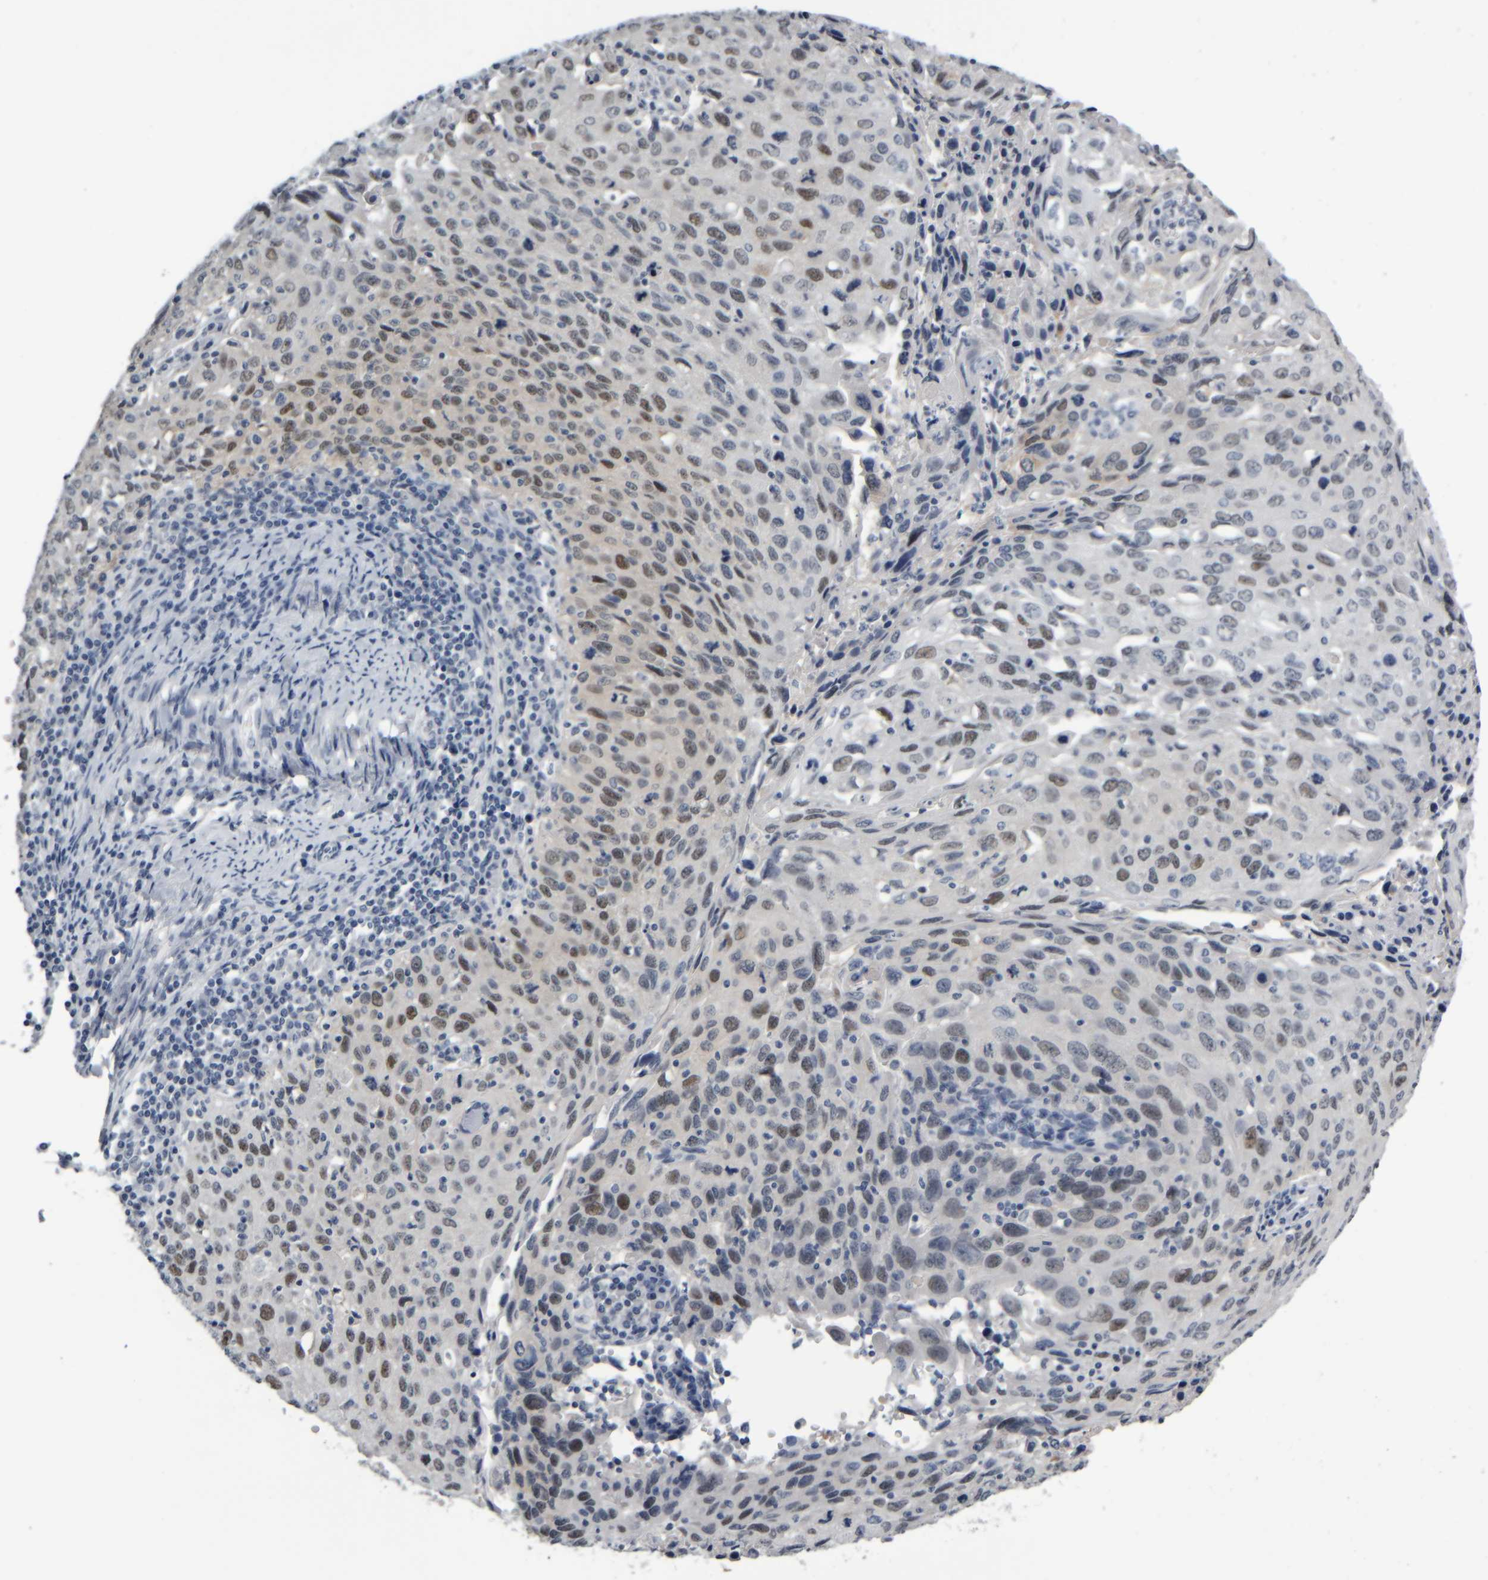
{"staining": {"intensity": "weak", "quantity": "25%-75%", "location": "nuclear"}, "tissue": "cervical cancer", "cell_type": "Tumor cells", "image_type": "cancer", "snomed": [{"axis": "morphology", "description": "Squamous cell carcinoma, NOS"}, {"axis": "topography", "description": "Cervix"}], "caption": "Immunohistochemistry (IHC) micrograph of human cervical squamous cell carcinoma stained for a protein (brown), which shows low levels of weak nuclear expression in approximately 25%-75% of tumor cells.", "gene": "COL14A1", "patient": {"sex": "female", "age": 53}}